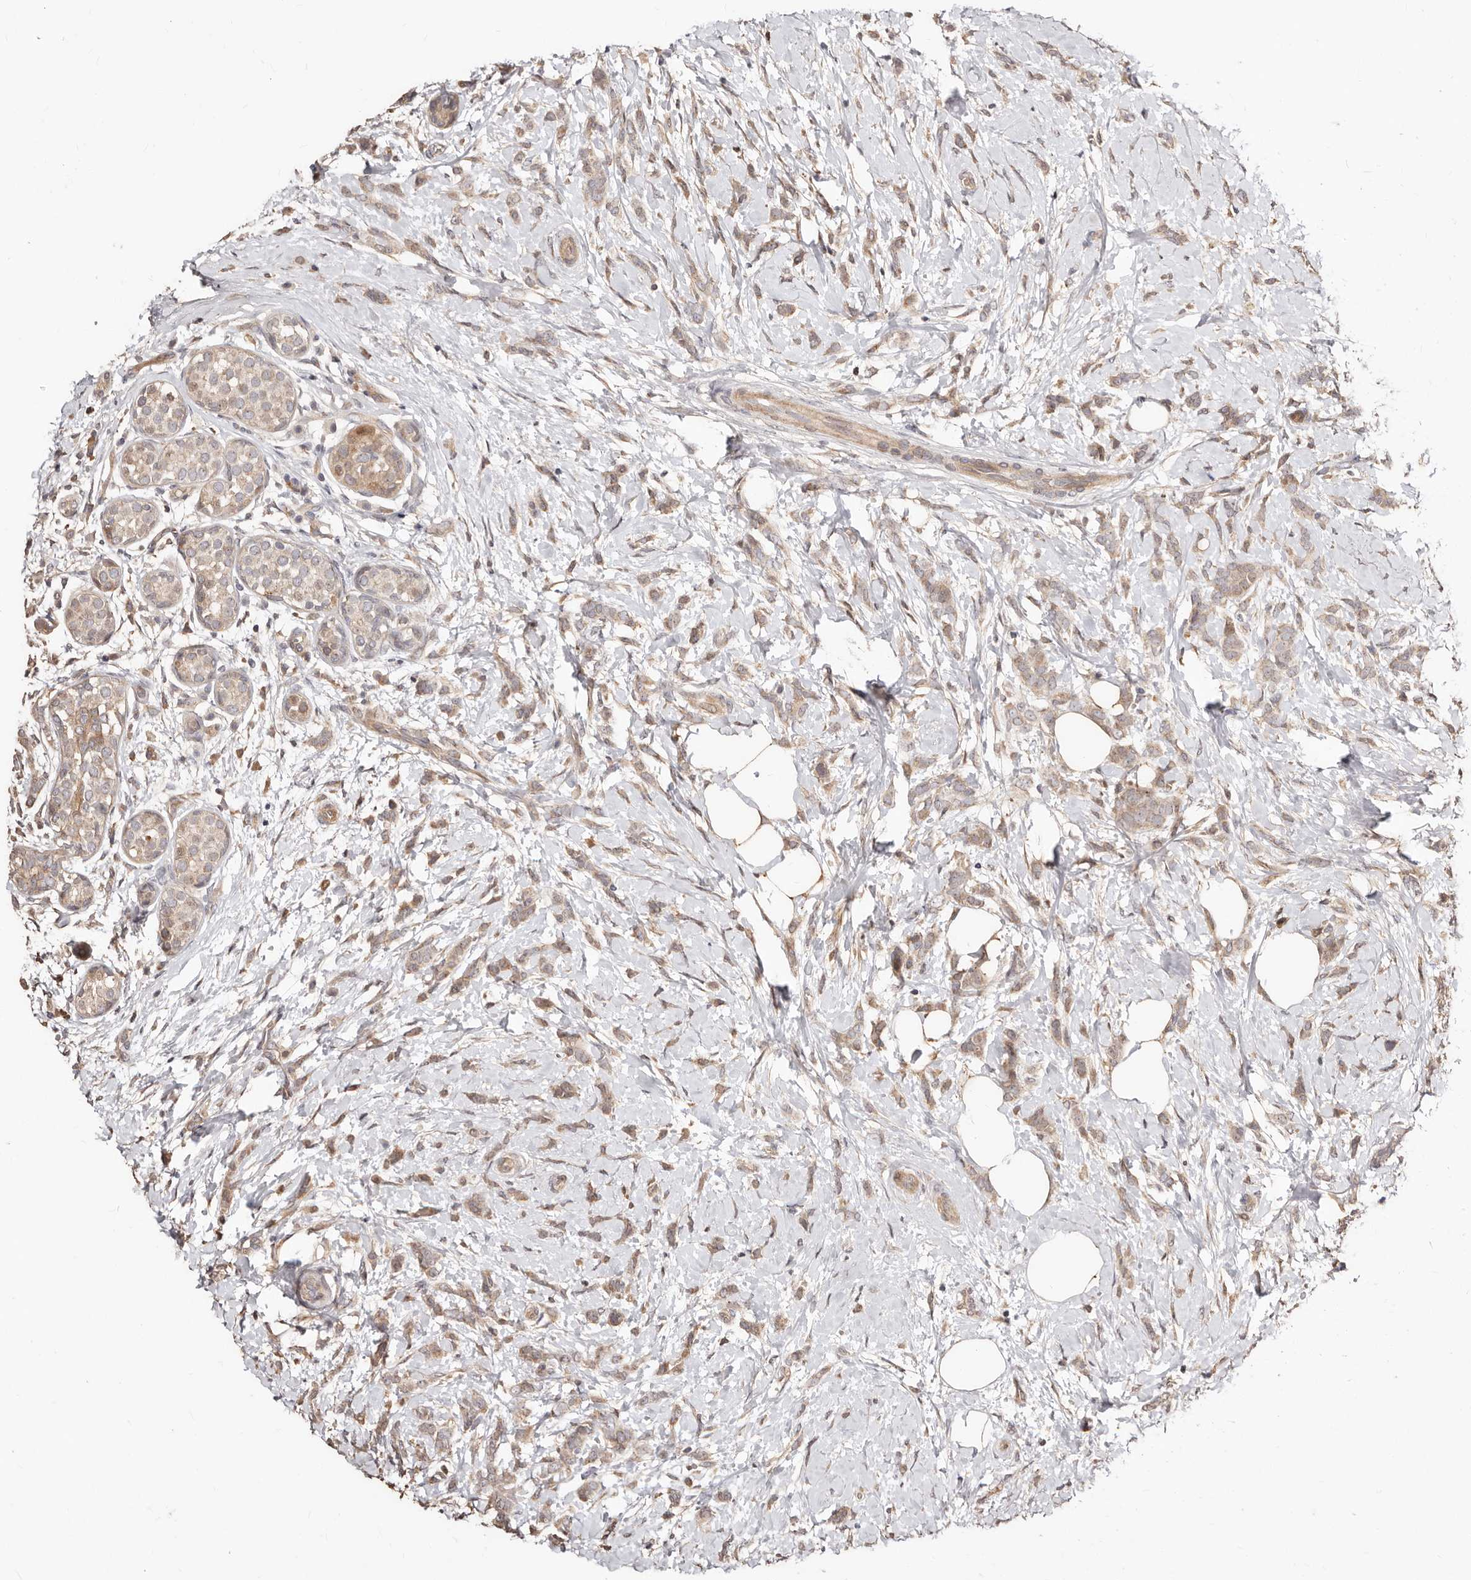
{"staining": {"intensity": "weak", "quantity": ">75%", "location": "cytoplasmic/membranous"}, "tissue": "breast cancer", "cell_type": "Tumor cells", "image_type": "cancer", "snomed": [{"axis": "morphology", "description": "Lobular carcinoma, in situ"}, {"axis": "morphology", "description": "Lobular carcinoma"}, {"axis": "topography", "description": "Breast"}], "caption": "Protein analysis of breast lobular carcinoma in situ tissue shows weak cytoplasmic/membranous staining in approximately >75% of tumor cells.", "gene": "APOL6", "patient": {"sex": "female", "age": 41}}